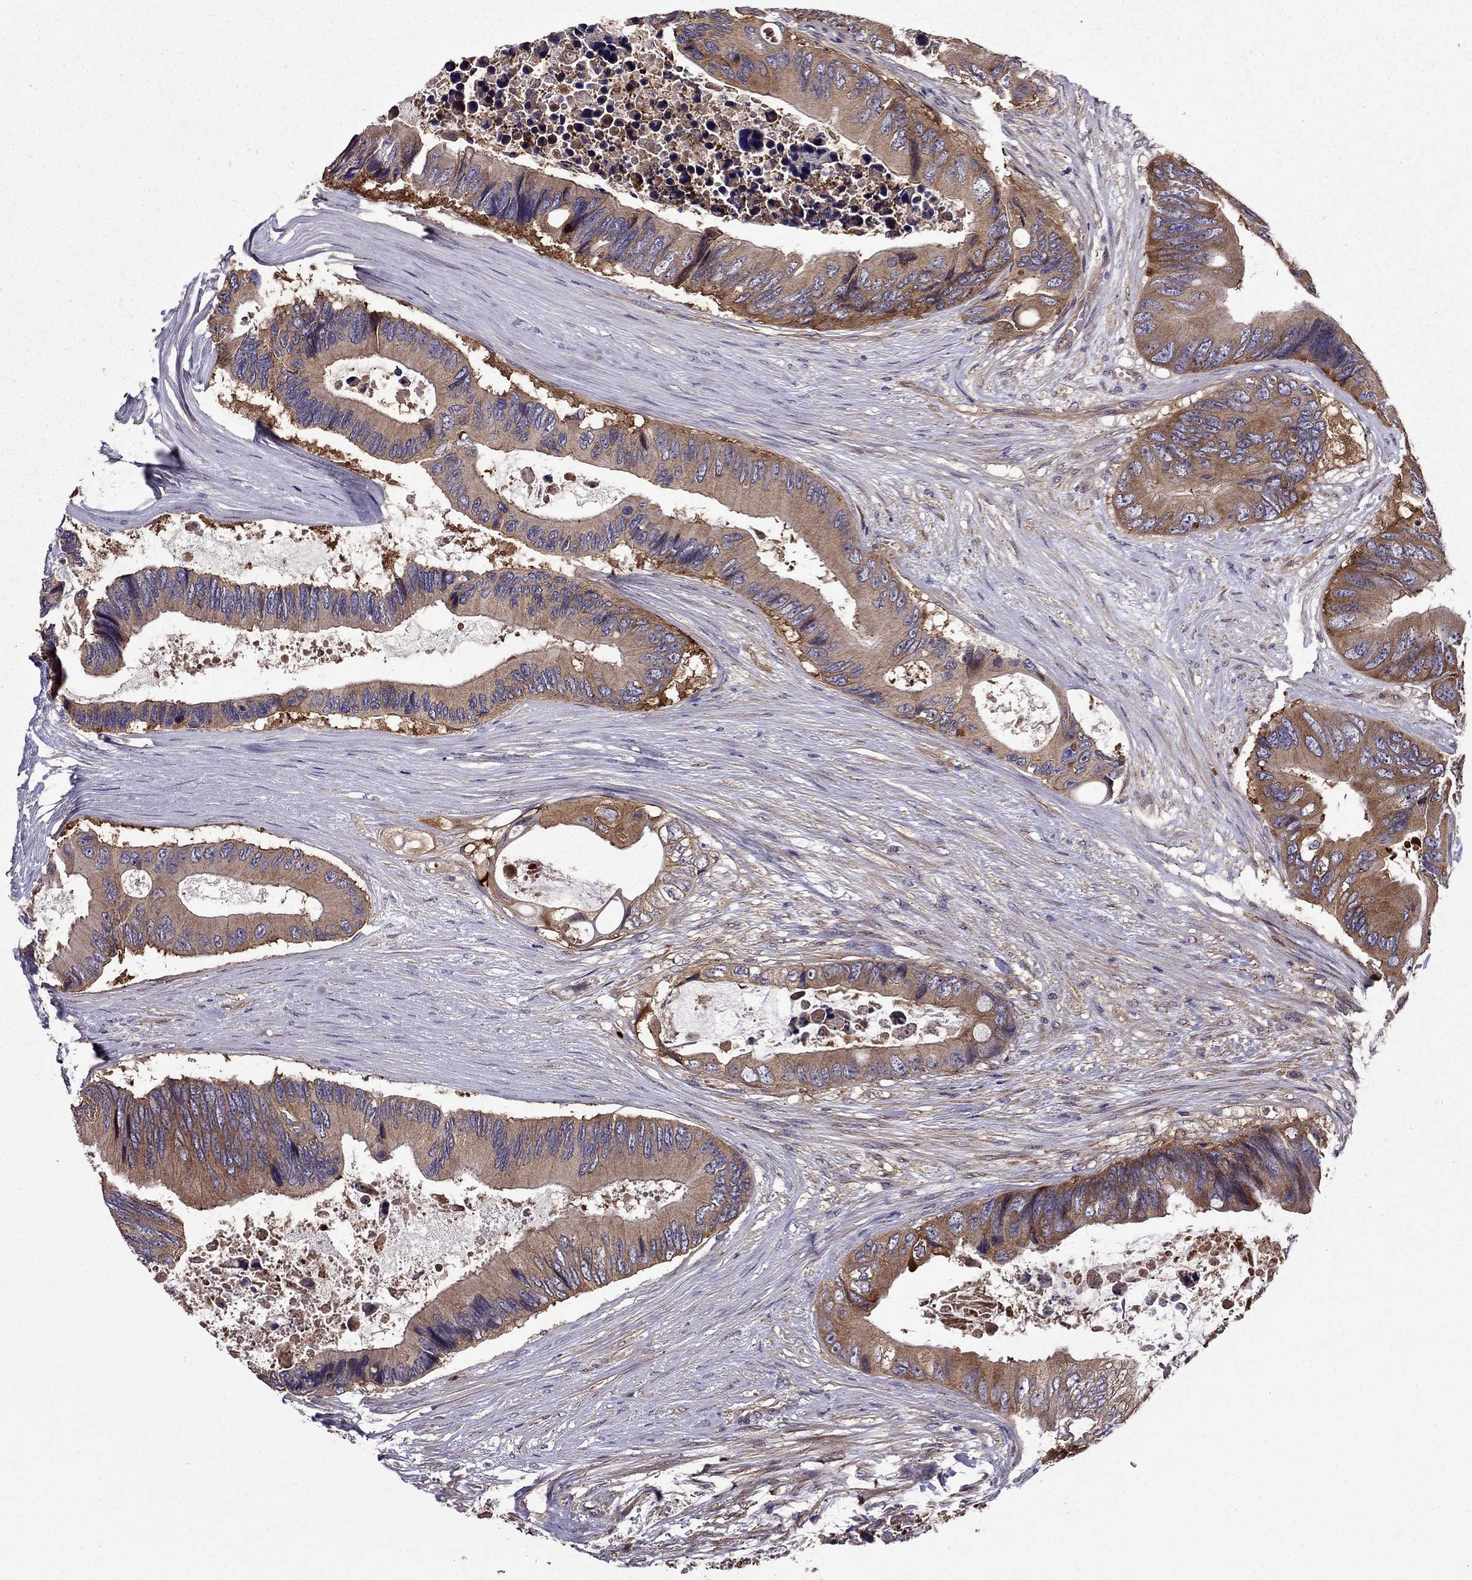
{"staining": {"intensity": "moderate", "quantity": ">75%", "location": "cytoplasmic/membranous"}, "tissue": "colorectal cancer", "cell_type": "Tumor cells", "image_type": "cancer", "snomed": [{"axis": "morphology", "description": "Adenocarcinoma, NOS"}, {"axis": "topography", "description": "Rectum"}], "caption": "IHC photomicrograph of human colorectal cancer stained for a protein (brown), which displays medium levels of moderate cytoplasmic/membranous positivity in approximately >75% of tumor cells.", "gene": "ITGB1", "patient": {"sex": "male", "age": 63}}